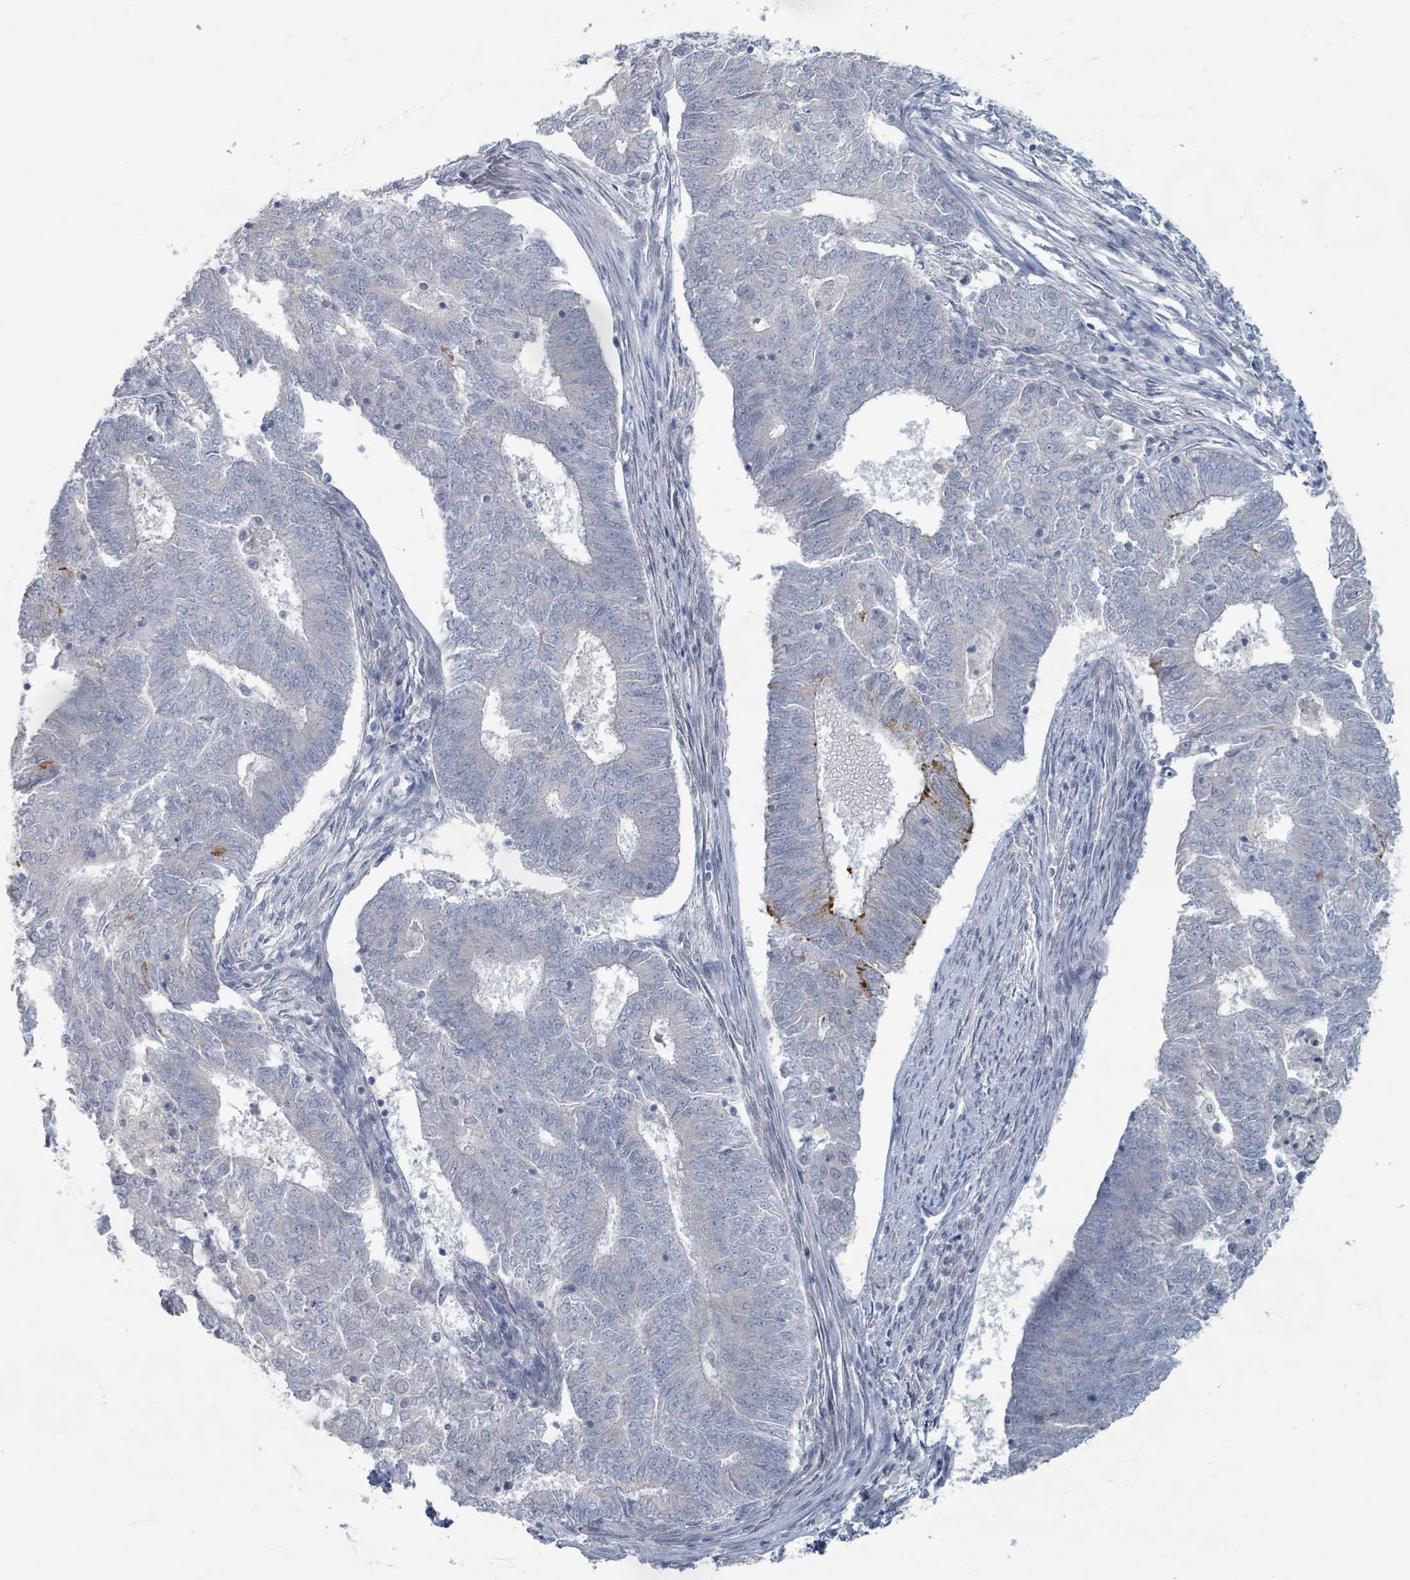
{"staining": {"intensity": "moderate", "quantity": "<25%", "location": "cytoplasmic/membranous"}, "tissue": "endometrial cancer", "cell_type": "Tumor cells", "image_type": "cancer", "snomed": [{"axis": "morphology", "description": "Adenocarcinoma, NOS"}, {"axis": "topography", "description": "Endometrium"}], "caption": "Tumor cells exhibit low levels of moderate cytoplasmic/membranous expression in about <25% of cells in adenocarcinoma (endometrial).", "gene": "WNT11", "patient": {"sex": "female", "age": 62}}